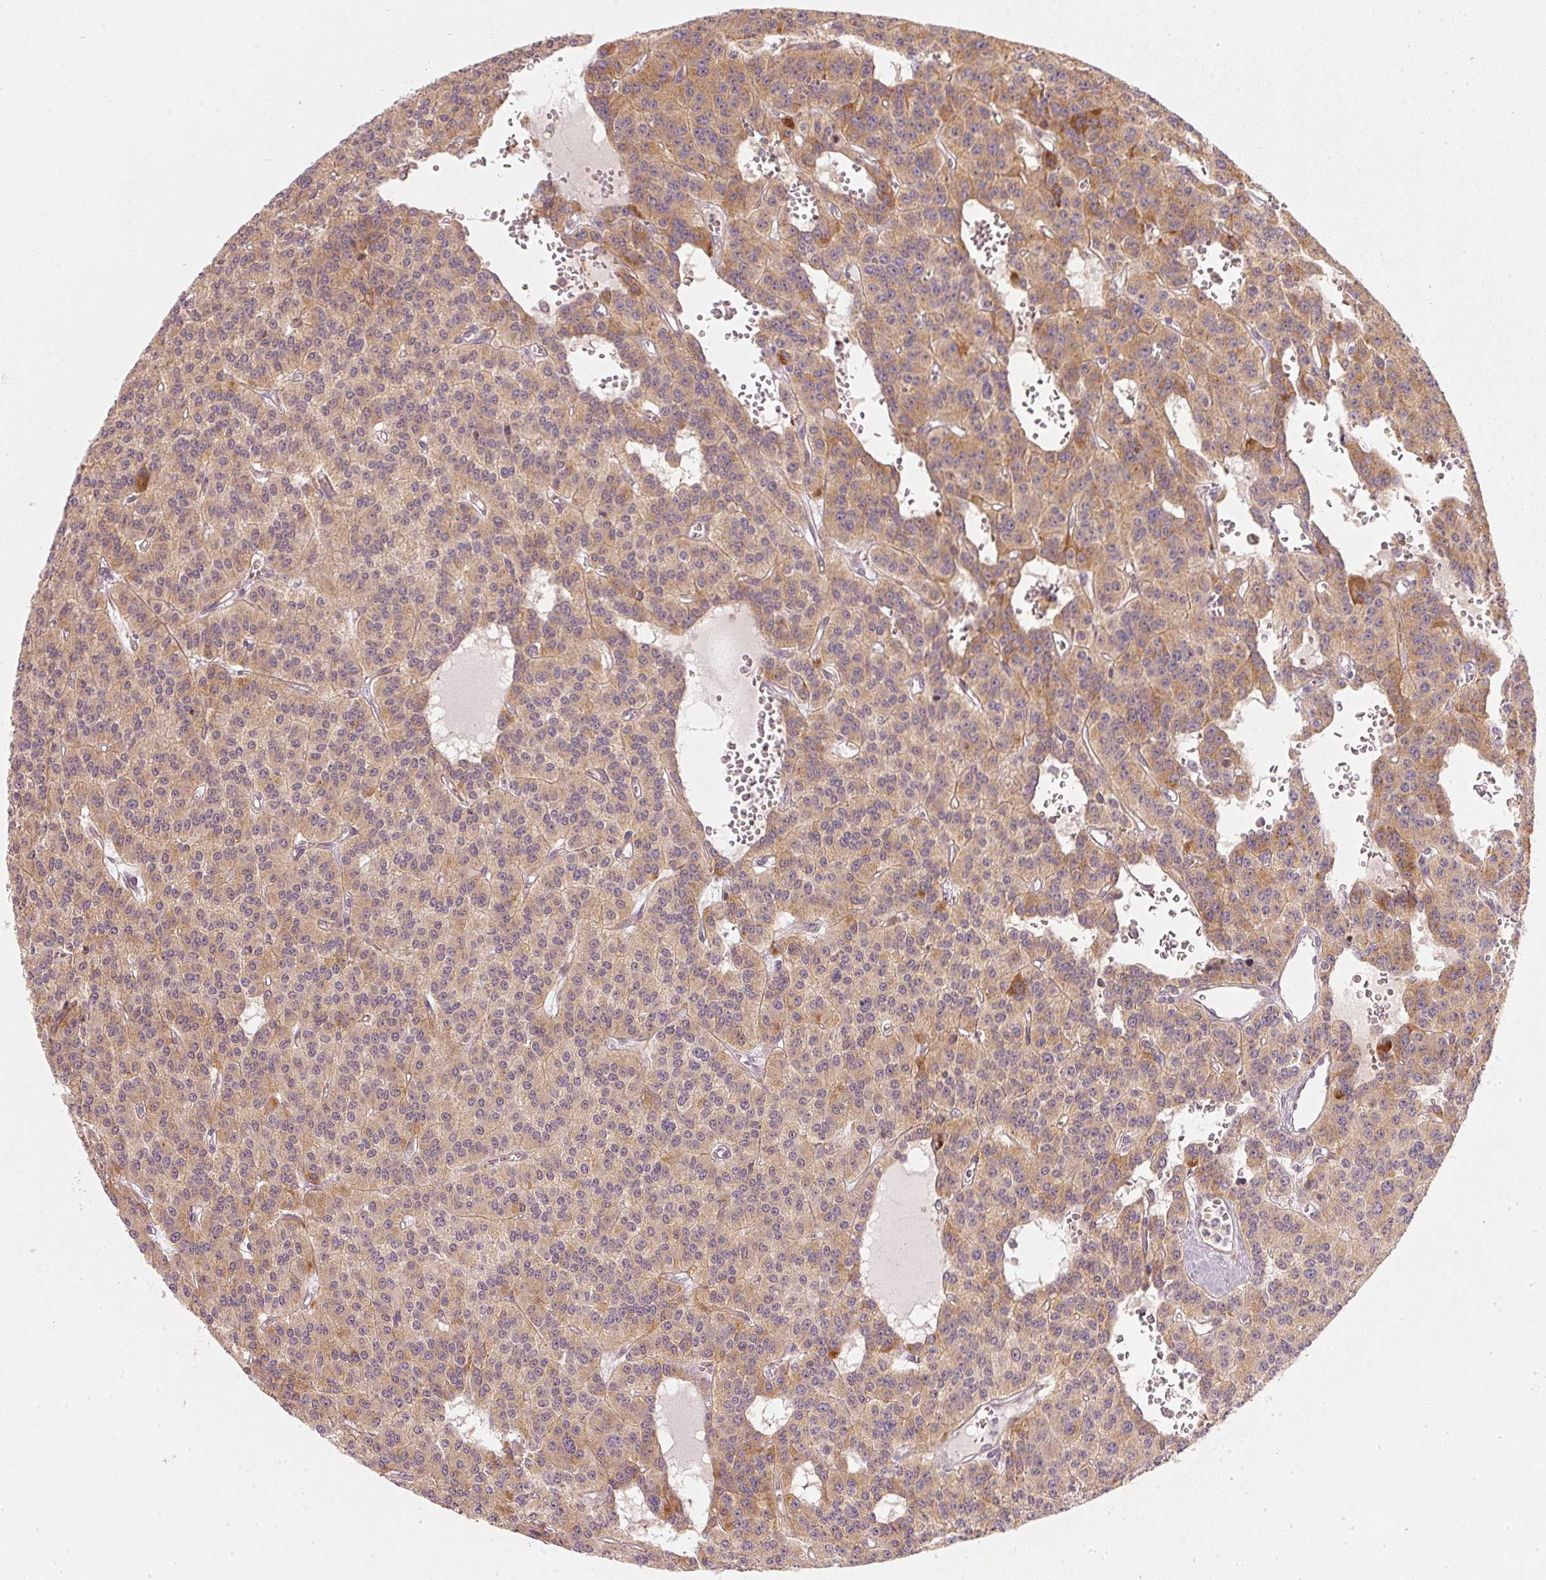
{"staining": {"intensity": "moderate", "quantity": ">75%", "location": "cytoplasmic/membranous"}, "tissue": "carcinoid", "cell_type": "Tumor cells", "image_type": "cancer", "snomed": [{"axis": "morphology", "description": "Carcinoid, malignant, NOS"}, {"axis": "topography", "description": "Lung"}], "caption": "Brown immunohistochemical staining in carcinoid demonstrates moderate cytoplasmic/membranous staining in about >75% of tumor cells.", "gene": "NADK2", "patient": {"sex": "female", "age": 71}}